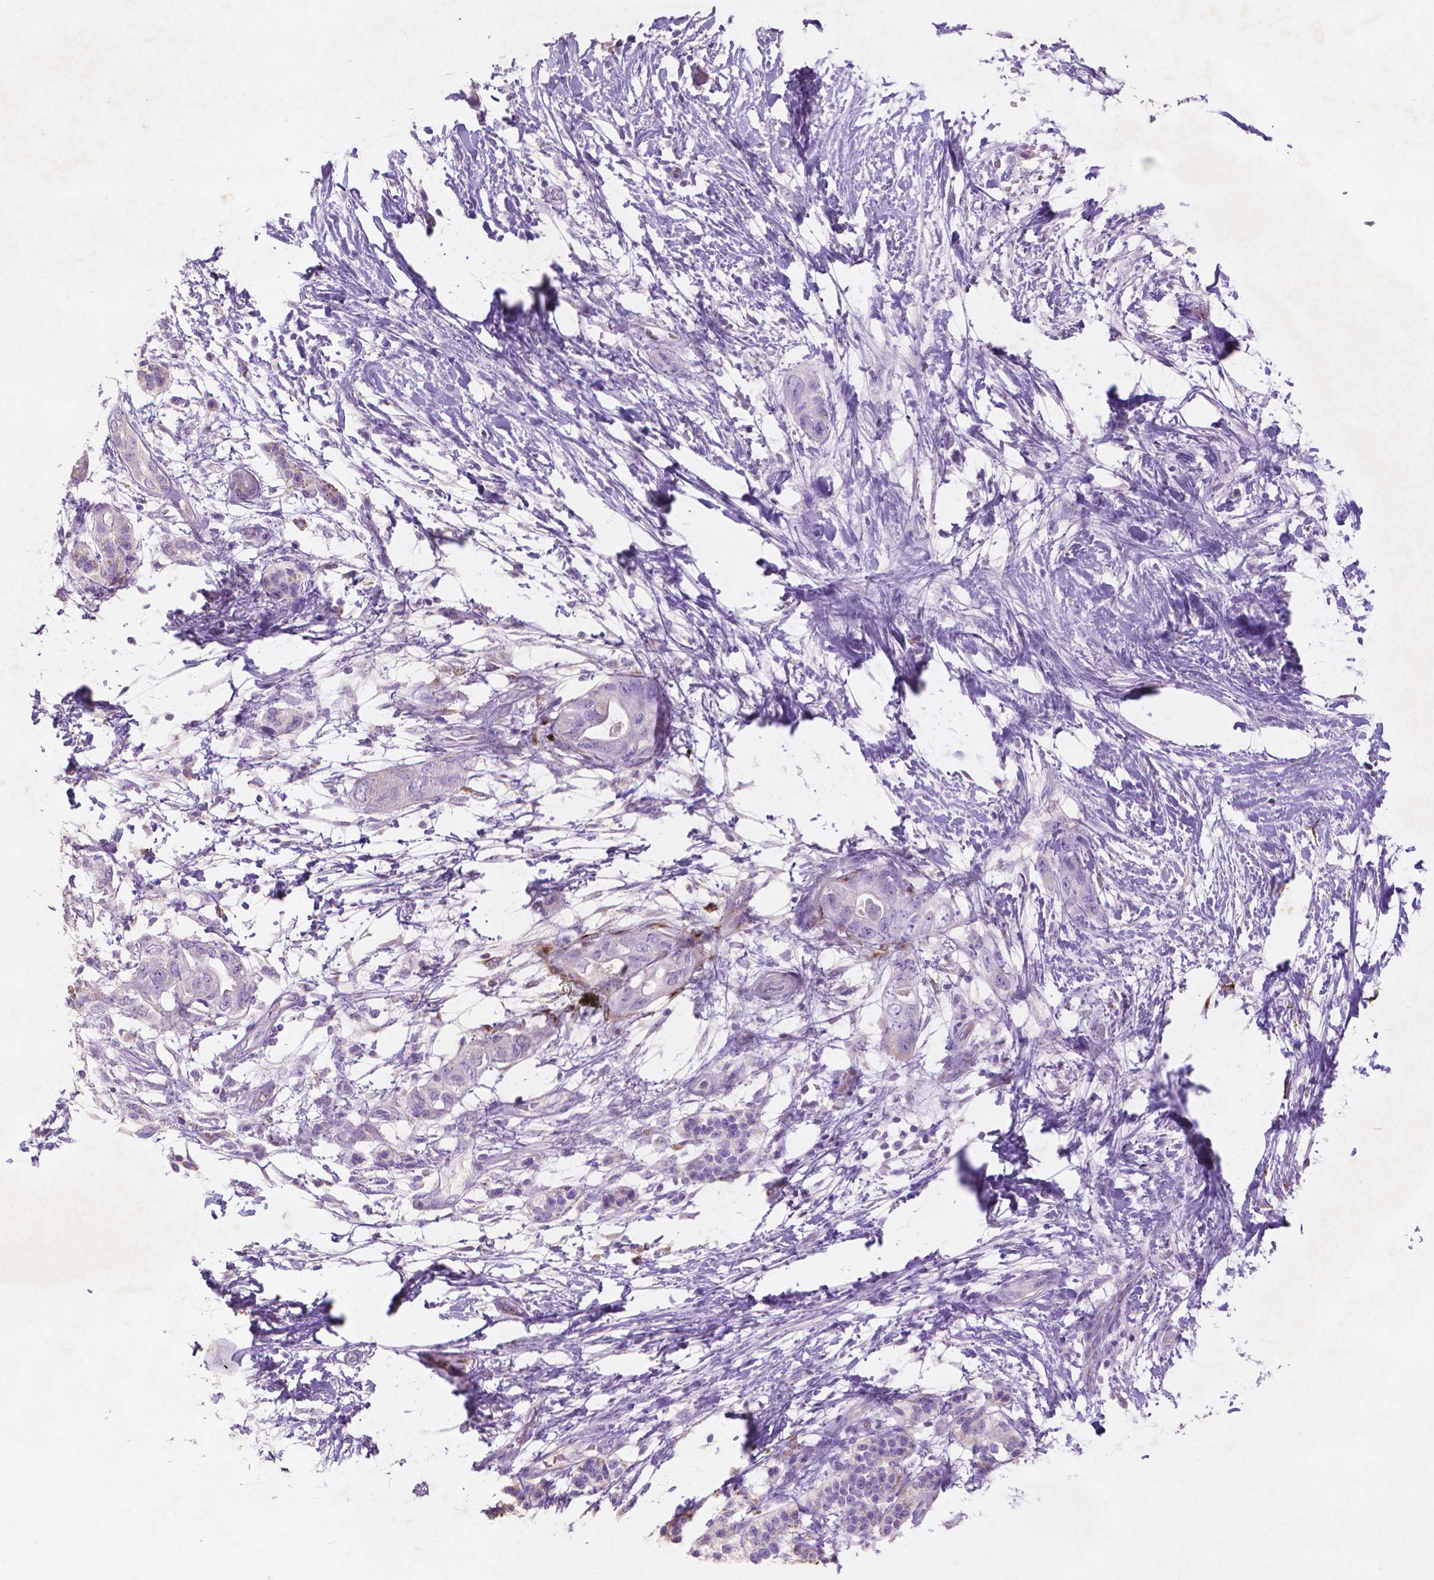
{"staining": {"intensity": "negative", "quantity": "none", "location": "none"}, "tissue": "pancreatic cancer", "cell_type": "Tumor cells", "image_type": "cancer", "snomed": [{"axis": "morphology", "description": "Adenocarcinoma, NOS"}, {"axis": "topography", "description": "Pancreas"}], "caption": "High magnification brightfield microscopy of pancreatic adenocarcinoma stained with DAB (brown) and counterstained with hematoxylin (blue): tumor cells show no significant positivity.", "gene": "MMP11", "patient": {"sex": "female", "age": 72}}